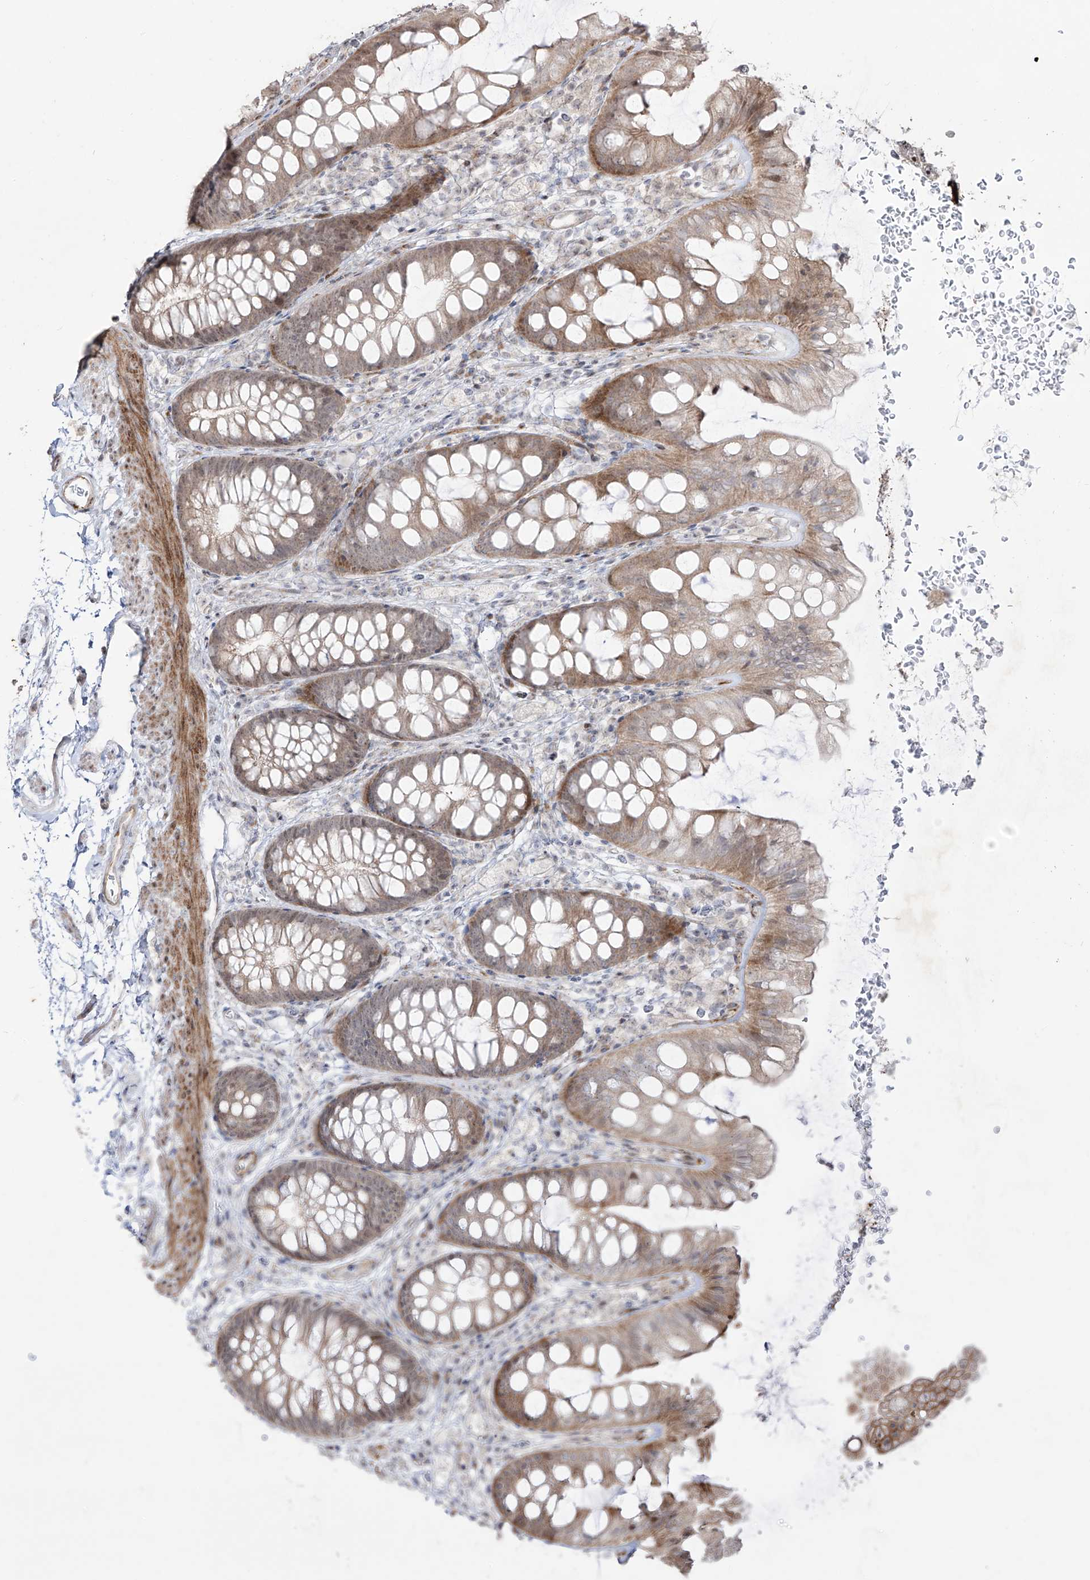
{"staining": {"intensity": "weak", "quantity": ">75%", "location": "cytoplasmic/membranous"}, "tissue": "colon", "cell_type": "Endothelial cells", "image_type": "normal", "snomed": [{"axis": "morphology", "description": "Normal tissue, NOS"}, {"axis": "topography", "description": "Colon"}], "caption": "IHC staining of unremarkable colon, which reveals low levels of weak cytoplasmic/membranous staining in approximately >75% of endothelial cells indicating weak cytoplasmic/membranous protein positivity. The staining was performed using DAB (3,3'-diaminobenzidine) (brown) for protein detection and nuclei were counterstained in hematoxylin (blue).", "gene": "ZNF180", "patient": {"sex": "female", "age": 62}}